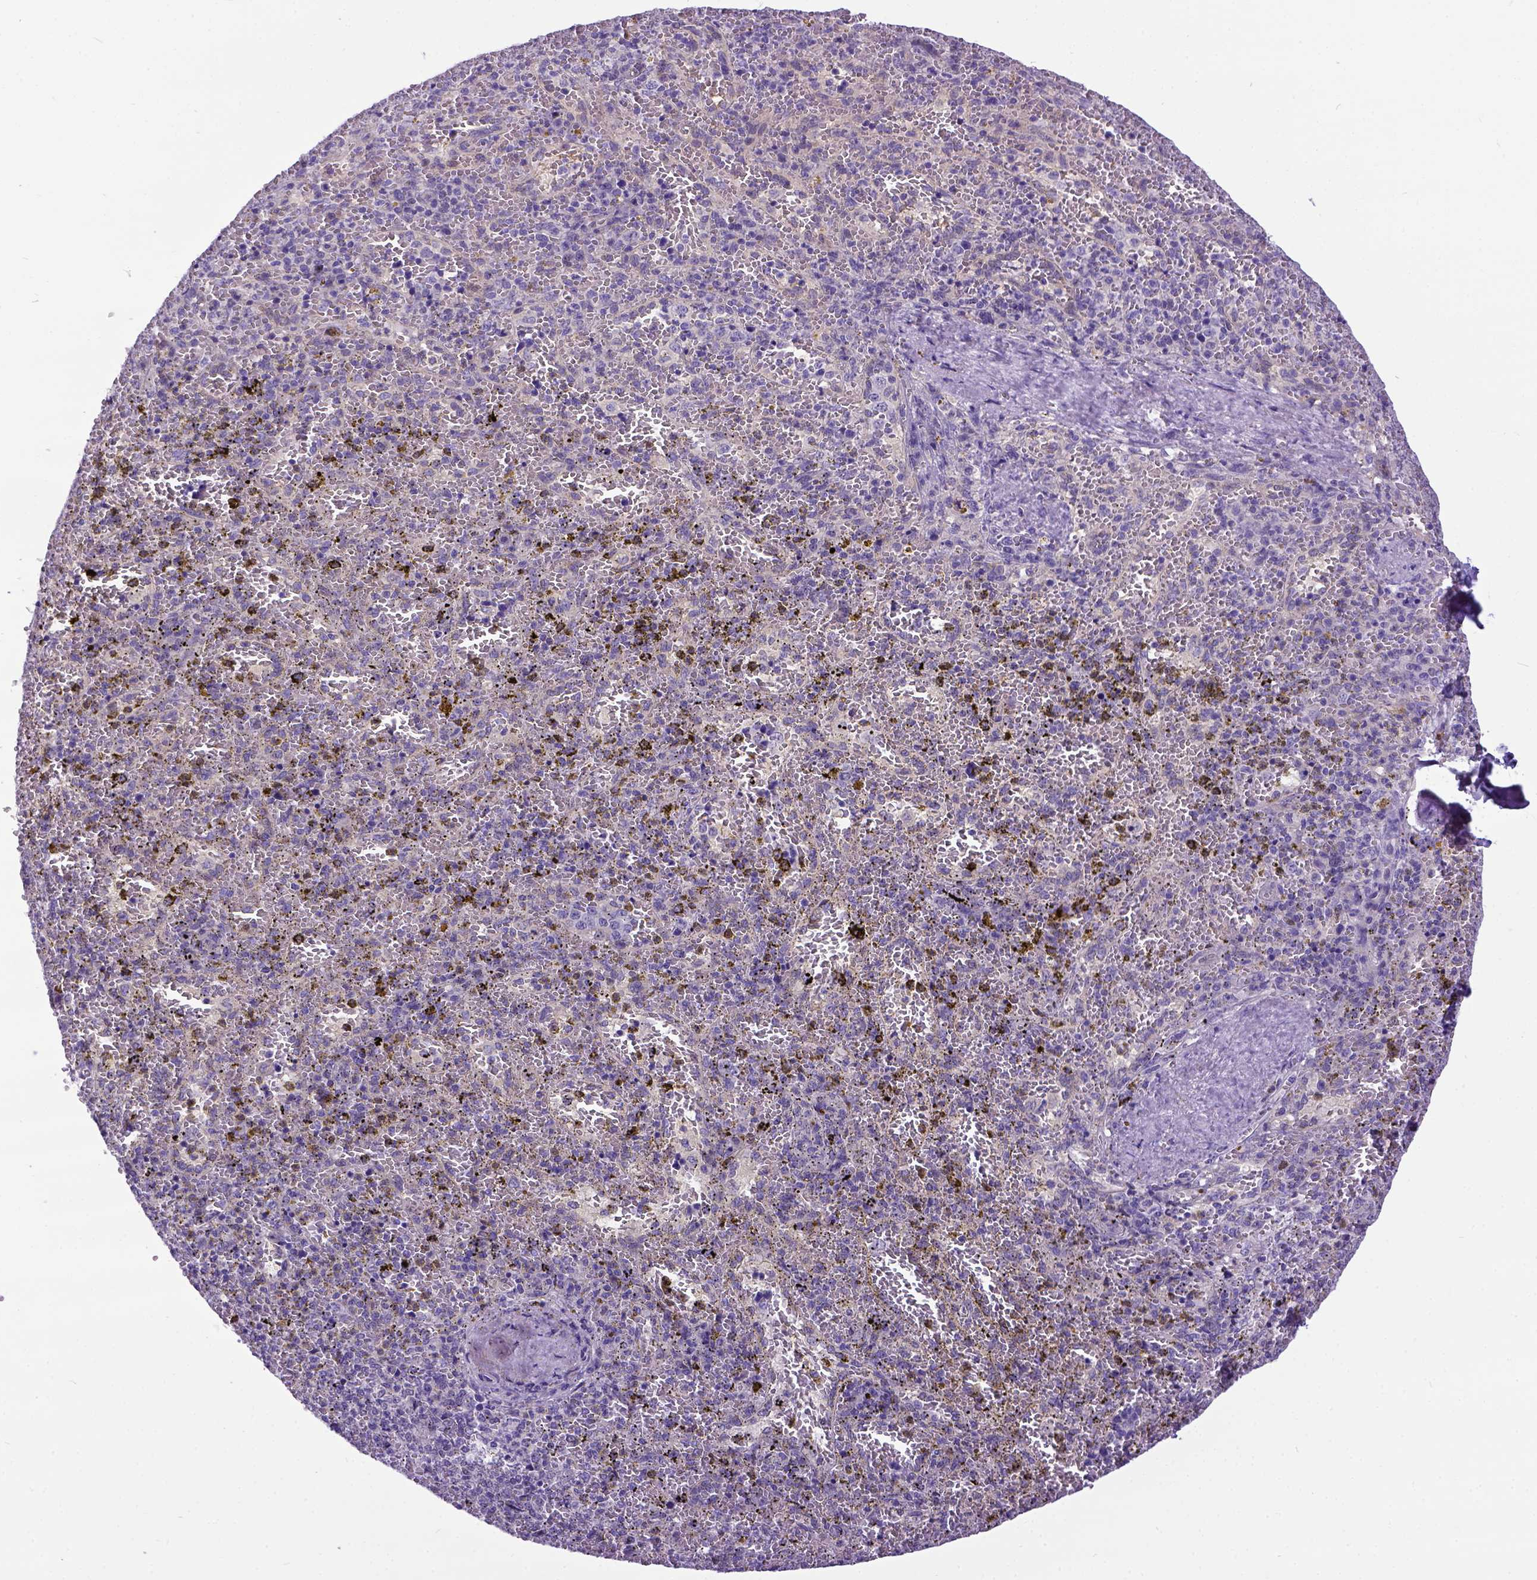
{"staining": {"intensity": "weak", "quantity": "<25%", "location": "cytoplasmic/membranous"}, "tissue": "spleen", "cell_type": "Cells in red pulp", "image_type": "normal", "snomed": [{"axis": "morphology", "description": "Normal tissue, NOS"}, {"axis": "topography", "description": "Spleen"}], "caption": "The micrograph displays no significant expression in cells in red pulp of spleen.", "gene": "NEK5", "patient": {"sex": "female", "age": 50}}